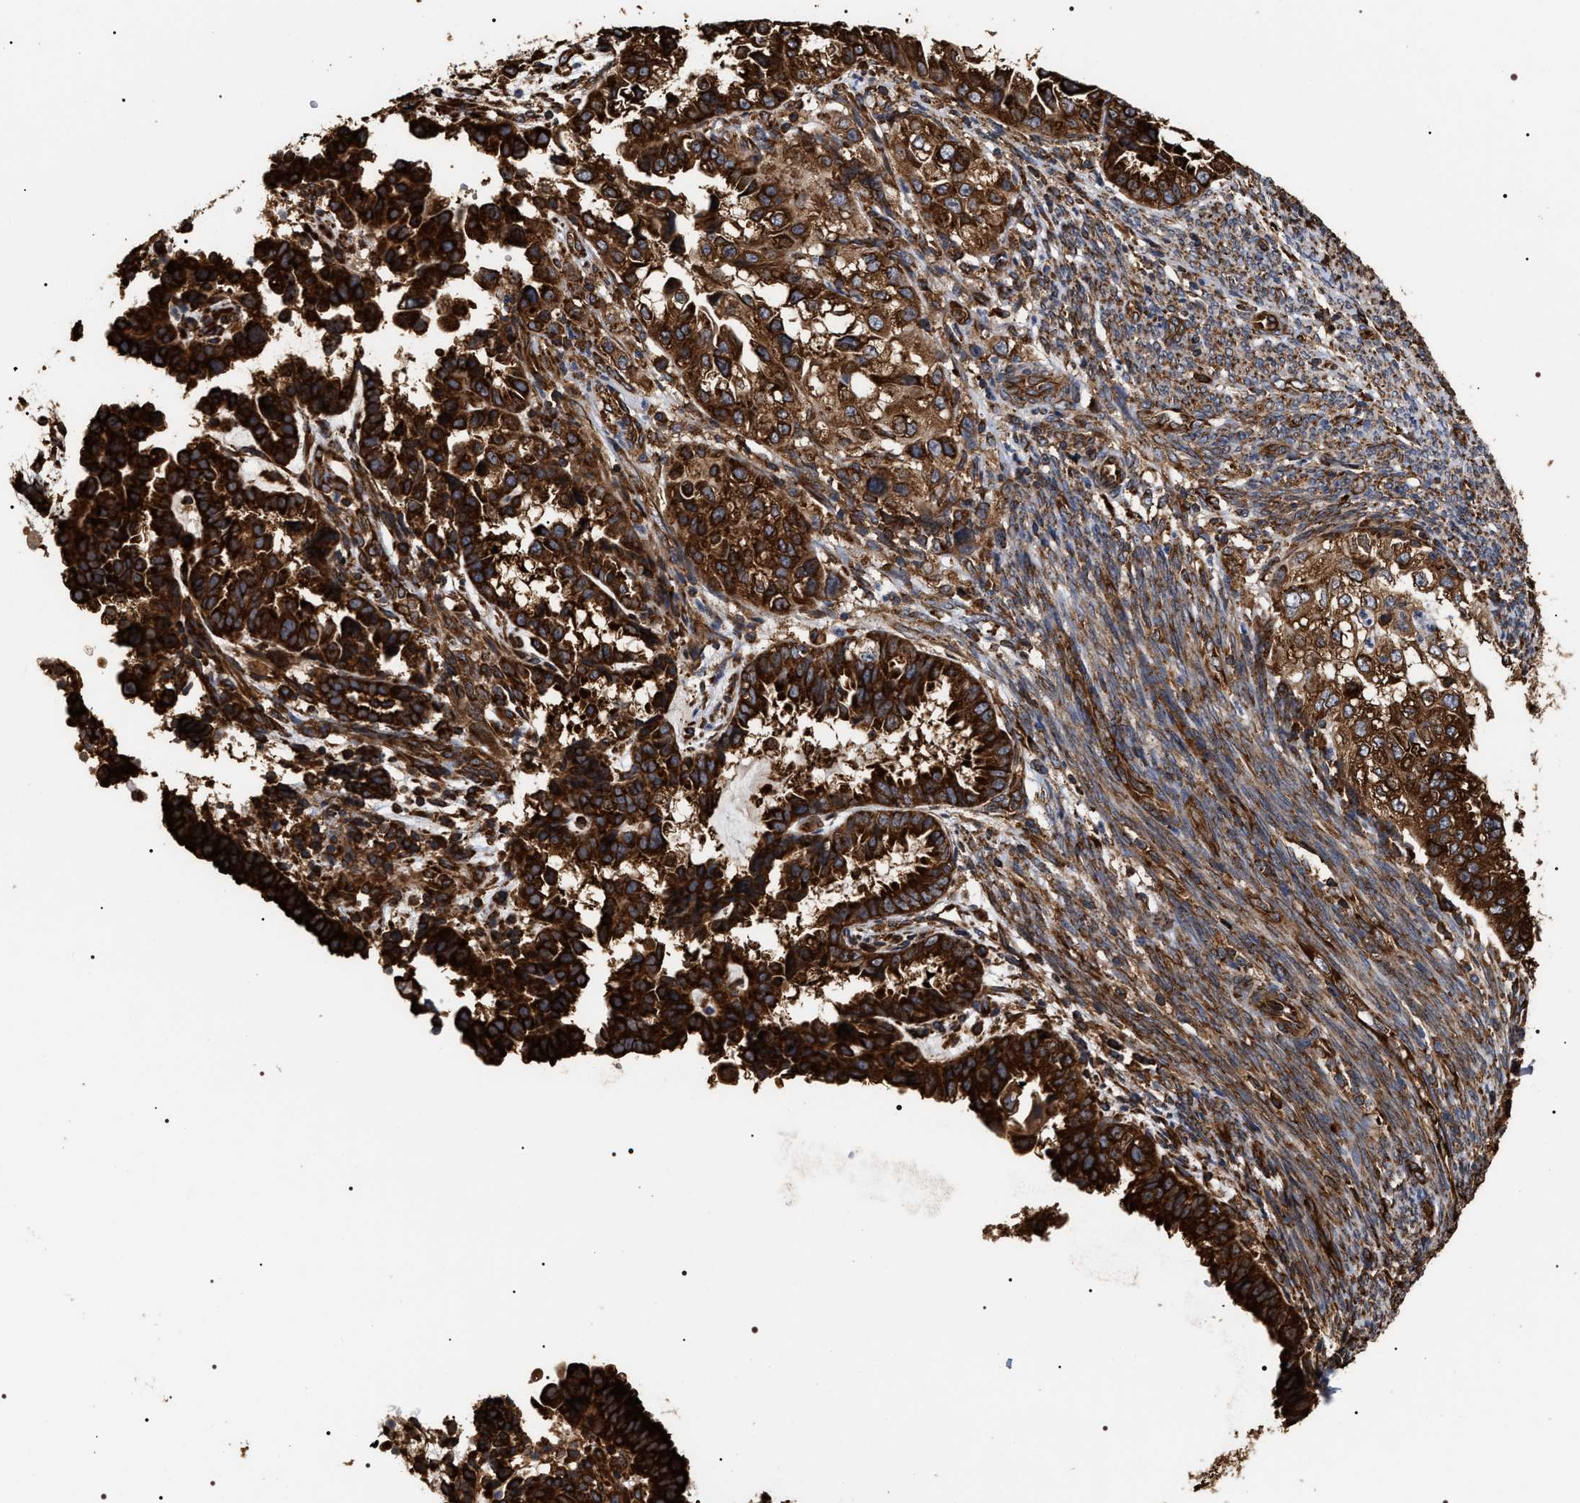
{"staining": {"intensity": "strong", "quantity": ">75%", "location": "cytoplasmic/membranous"}, "tissue": "endometrial cancer", "cell_type": "Tumor cells", "image_type": "cancer", "snomed": [{"axis": "morphology", "description": "Adenocarcinoma, NOS"}, {"axis": "topography", "description": "Endometrium"}], "caption": "Endometrial cancer (adenocarcinoma) tissue shows strong cytoplasmic/membranous staining in approximately >75% of tumor cells", "gene": "SERBP1", "patient": {"sex": "female", "age": 85}}